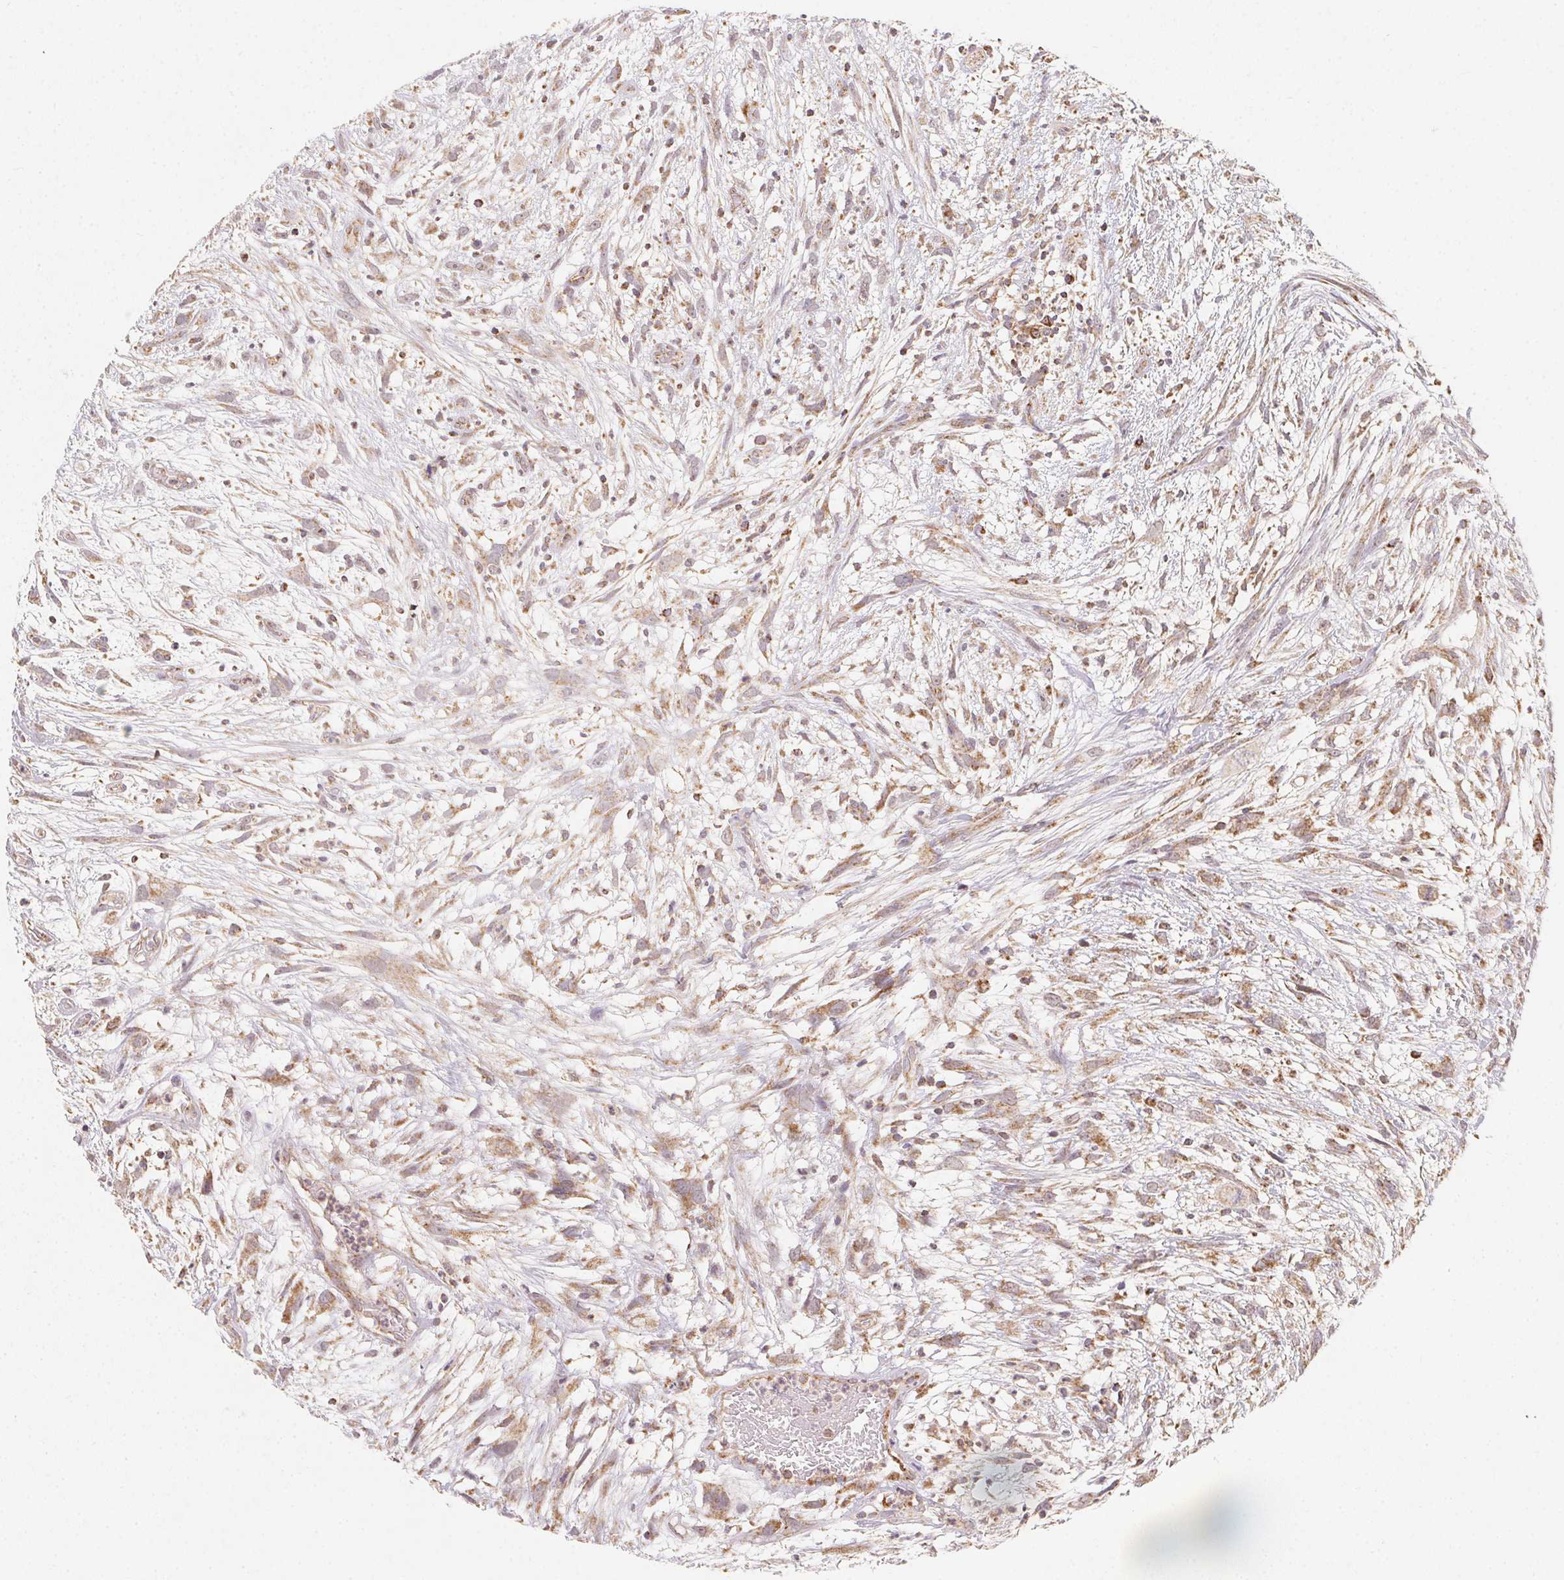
{"staining": {"intensity": "weak", "quantity": ">75%", "location": "cytoplasmic/membranous"}, "tissue": "head and neck cancer", "cell_type": "Tumor cells", "image_type": "cancer", "snomed": [{"axis": "morphology", "description": "Squamous cell carcinoma, NOS"}, {"axis": "topography", "description": "Head-Neck"}], "caption": "Immunohistochemical staining of human squamous cell carcinoma (head and neck) reveals weak cytoplasmic/membranous protein positivity in approximately >75% of tumor cells.", "gene": "NDUFS6", "patient": {"sex": "male", "age": 65}}